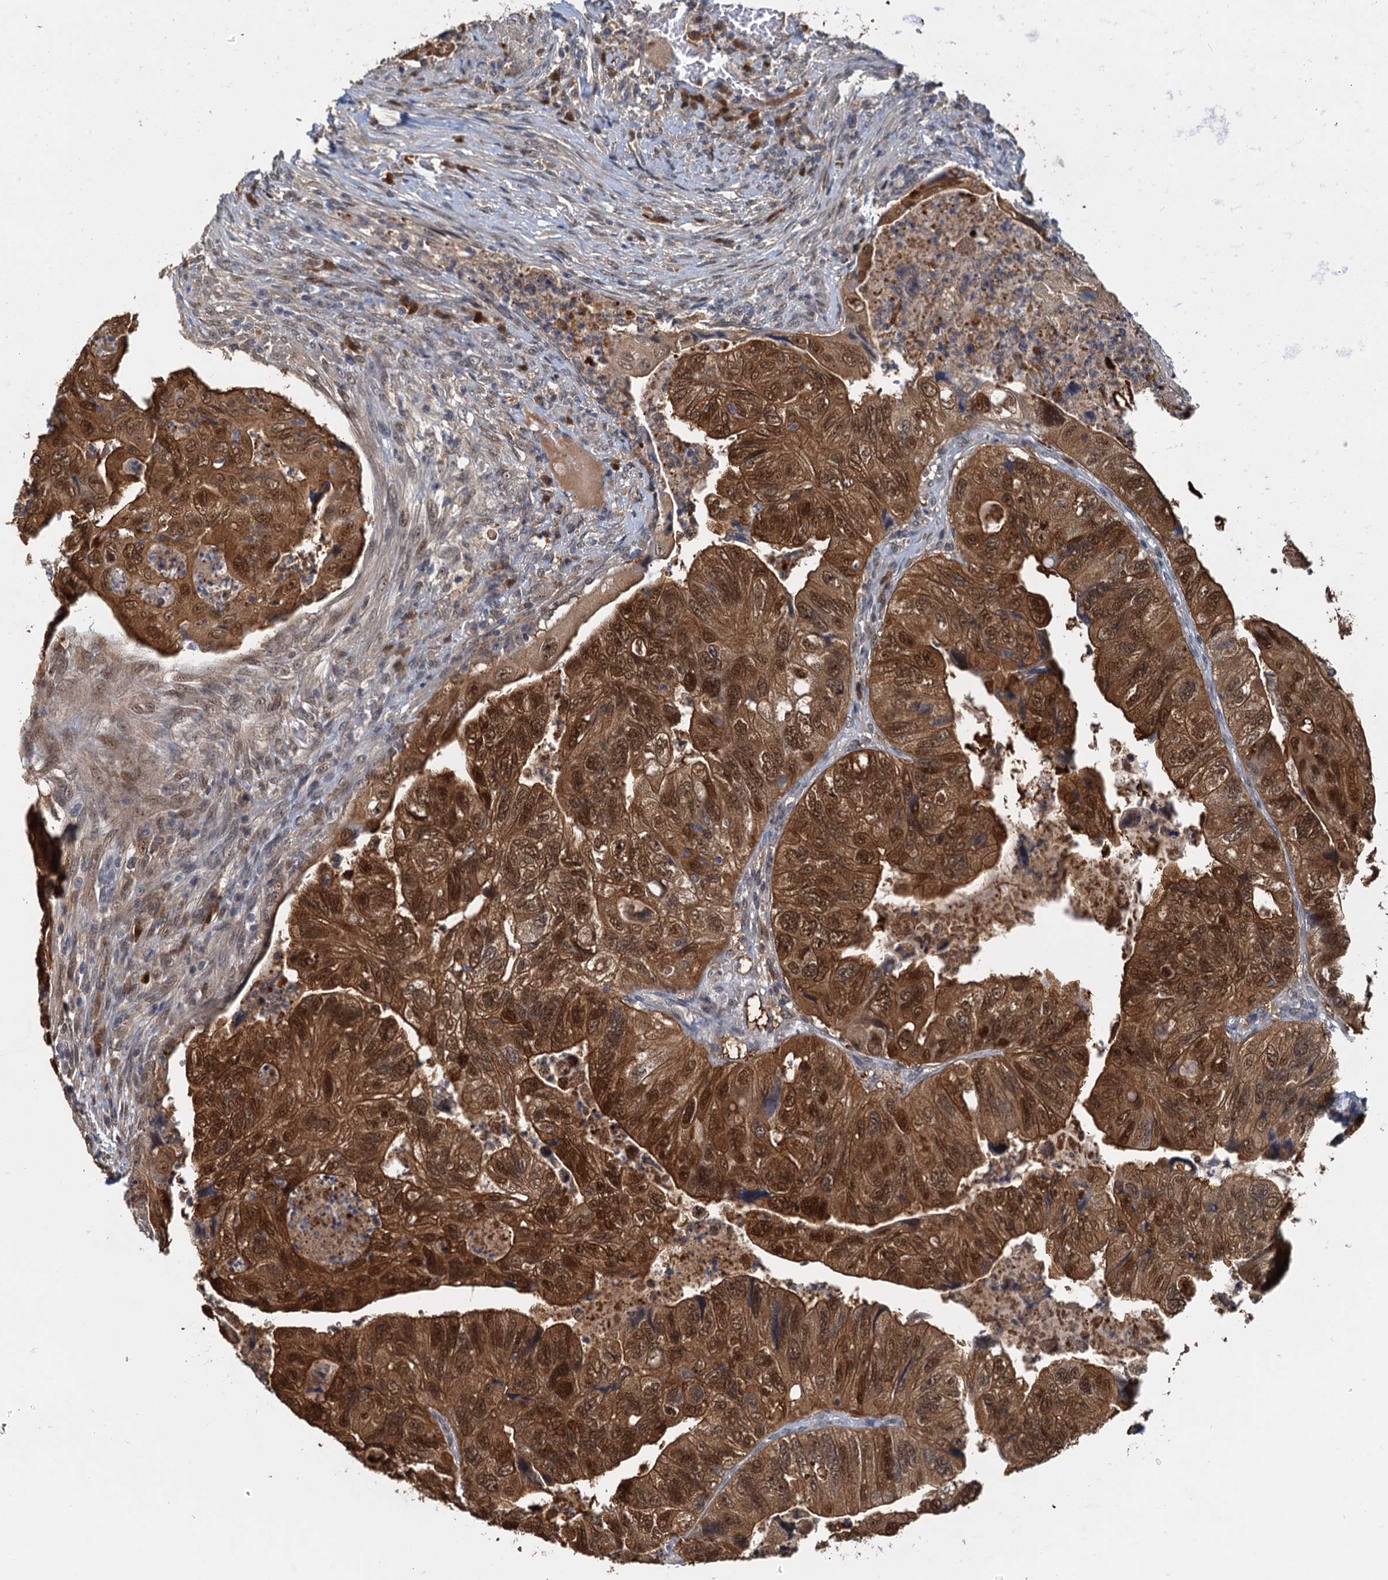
{"staining": {"intensity": "strong", "quantity": ">75%", "location": "cytoplasmic/membranous,nuclear"}, "tissue": "colorectal cancer", "cell_type": "Tumor cells", "image_type": "cancer", "snomed": [{"axis": "morphology", "description": "Adenocarcinoma, NOS"}, {"axis": "topography", "description": "Rectum"}], "caption": "Protein expression analysis of colorectal adenocarcinoma shows strong cytoplasmic/membranous and nuclear staining in approximately >75% of tumor cells. The staining is performed using DAB (3,3'-diaminobenzidine) brown chromogen to label protein expression. The nuclei are counter-stained blue using hematoxylin.", "gene": "SPINDOC", "patient": {"sex": "male", "age": 63}}